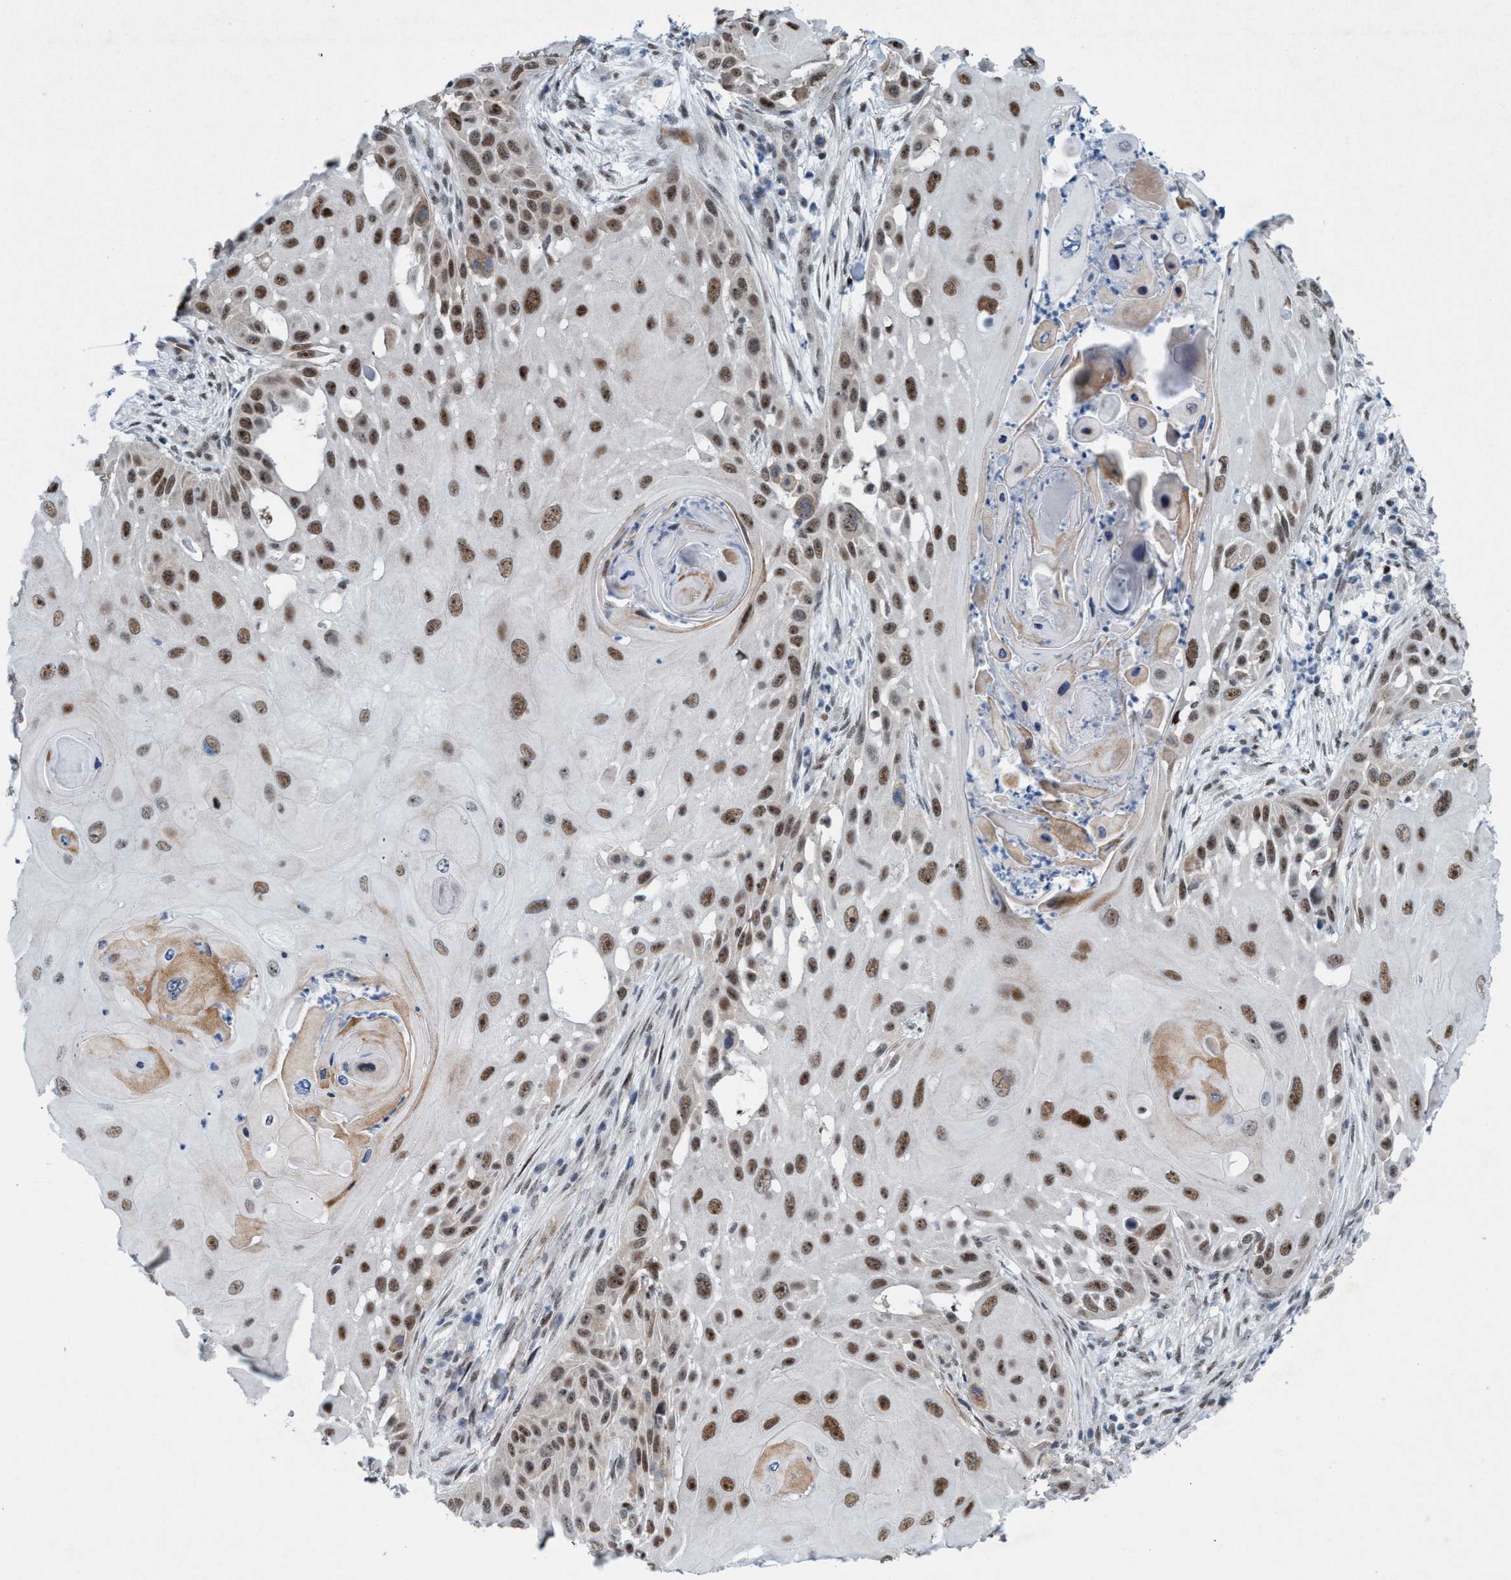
{"staining": {"intensity": "moderate", "quantity": ">75%", "location": "nuclear"}, "tissue": "skin cancer", "cell_type": "Tumor cells", "image_type": "cancer", "snomed": [{"axis": "morphology", "description": "Squamous cell carcinoma, NOS"}, {"axis": "topography", "description": "Skin"}], "caption": "The photomicrograph reveals immunohistochemical staining of skin cancer (squamous cell carcinoma). There is moderate nuclear staining is seen in about >75% of tumor cells.", "gene": "CWC27", "patient": {"sex": "female", "age": 44}}